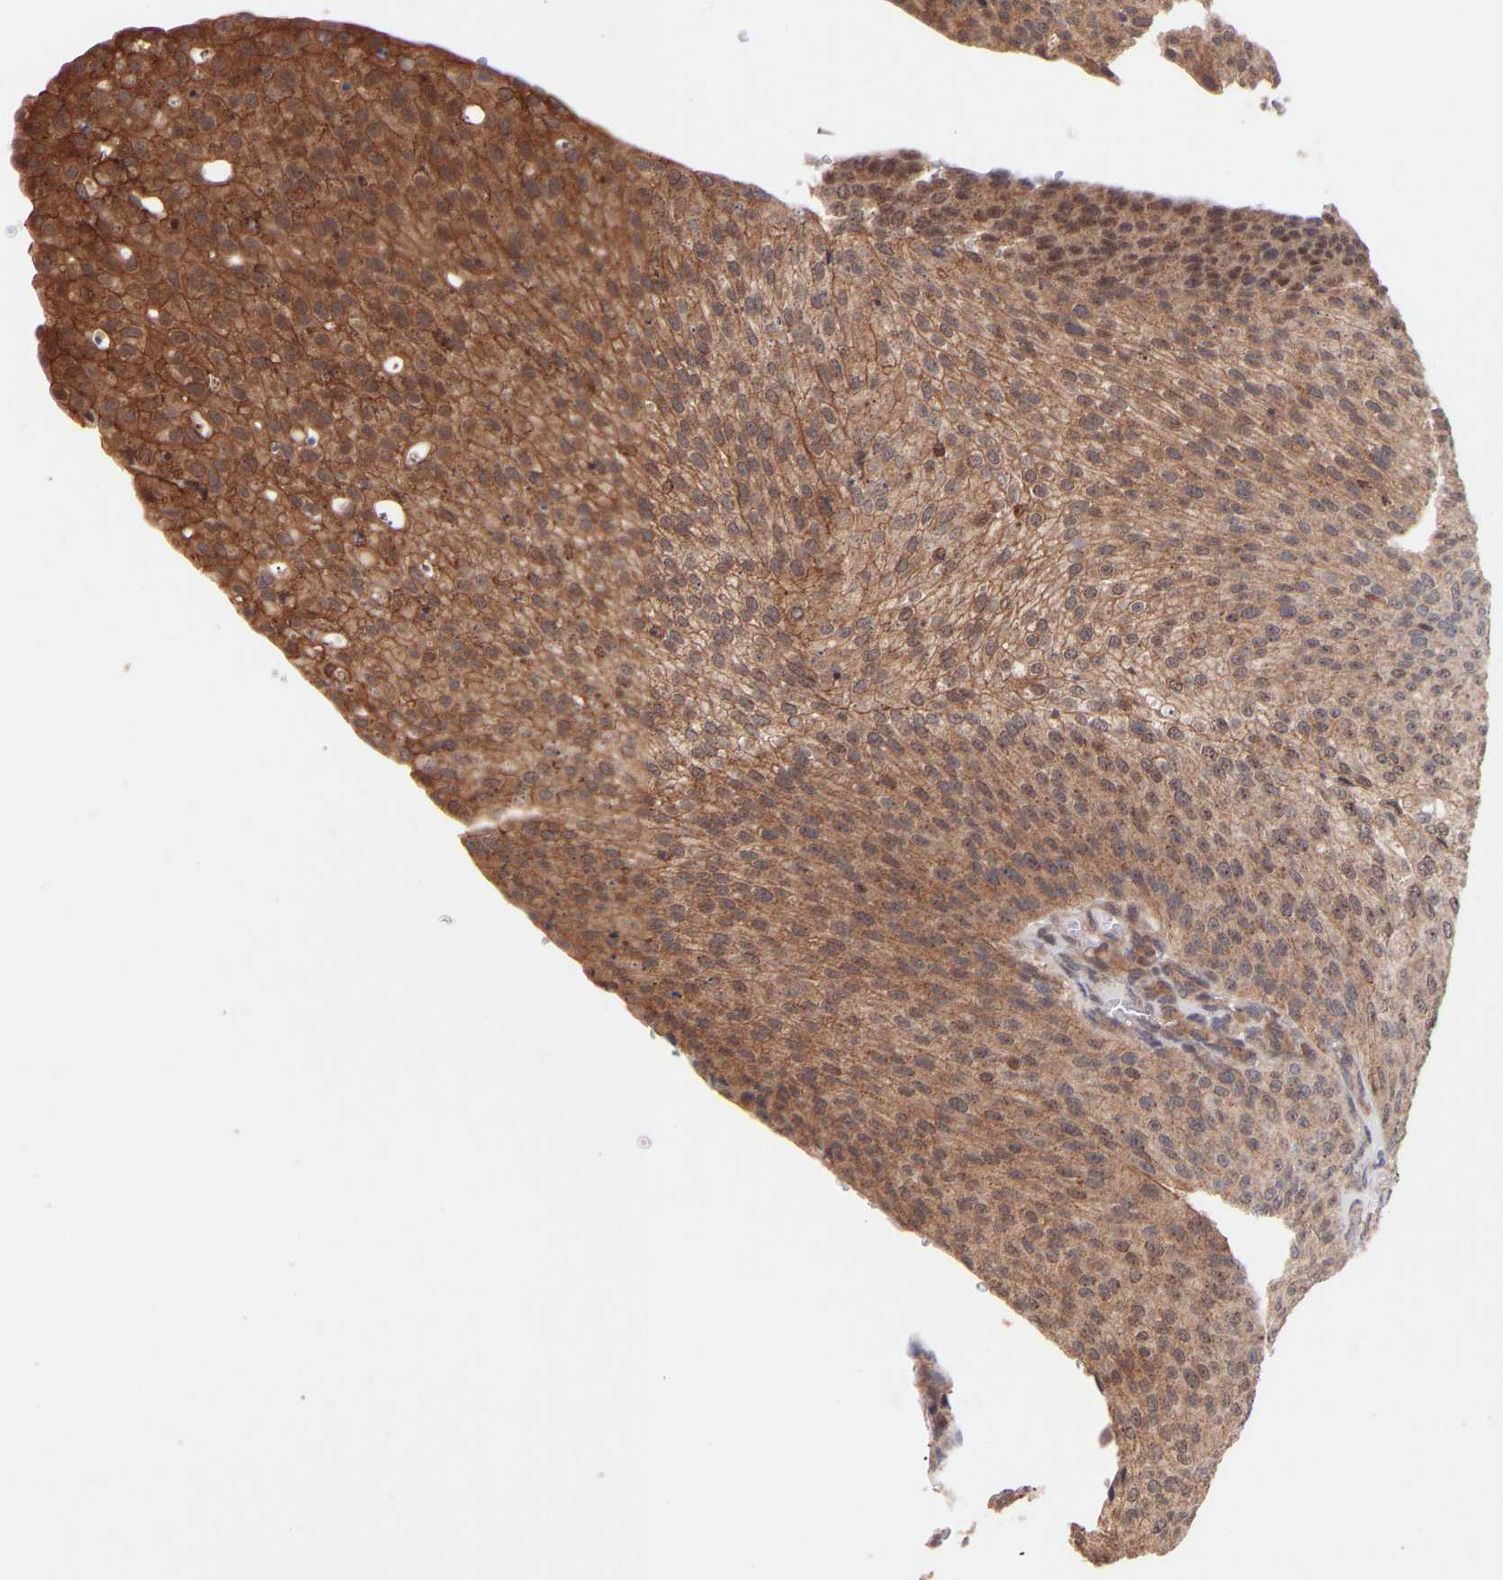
{"staining": {"intensity": "moderate", "quantity": ">75%", "location": "cytoplasmic/membranous,nuclear"}, "tissue": "urothelial cancer", "cell_type": "Tumor cells", "image_type": "cancer", "snomed": [{"axis": "morphology", "description": "Urothelial carcinoma, Low grade"}, {"axis": "topography", "description": "Smooth muscle"}, {"axis": "topography", "description": "Urinary bladder"}], "caption": "Immunohistochemistry (IHC) photomicrograph of human low-grade urothelial carcinoma stained for a protein (brown), which shows medium levels of moderate cytoplasmic/membranous and nuclear staining in about >75% of tumor cells.", "gene": "PDLIM5", "patient": {"sex": "male", "age": 60}}